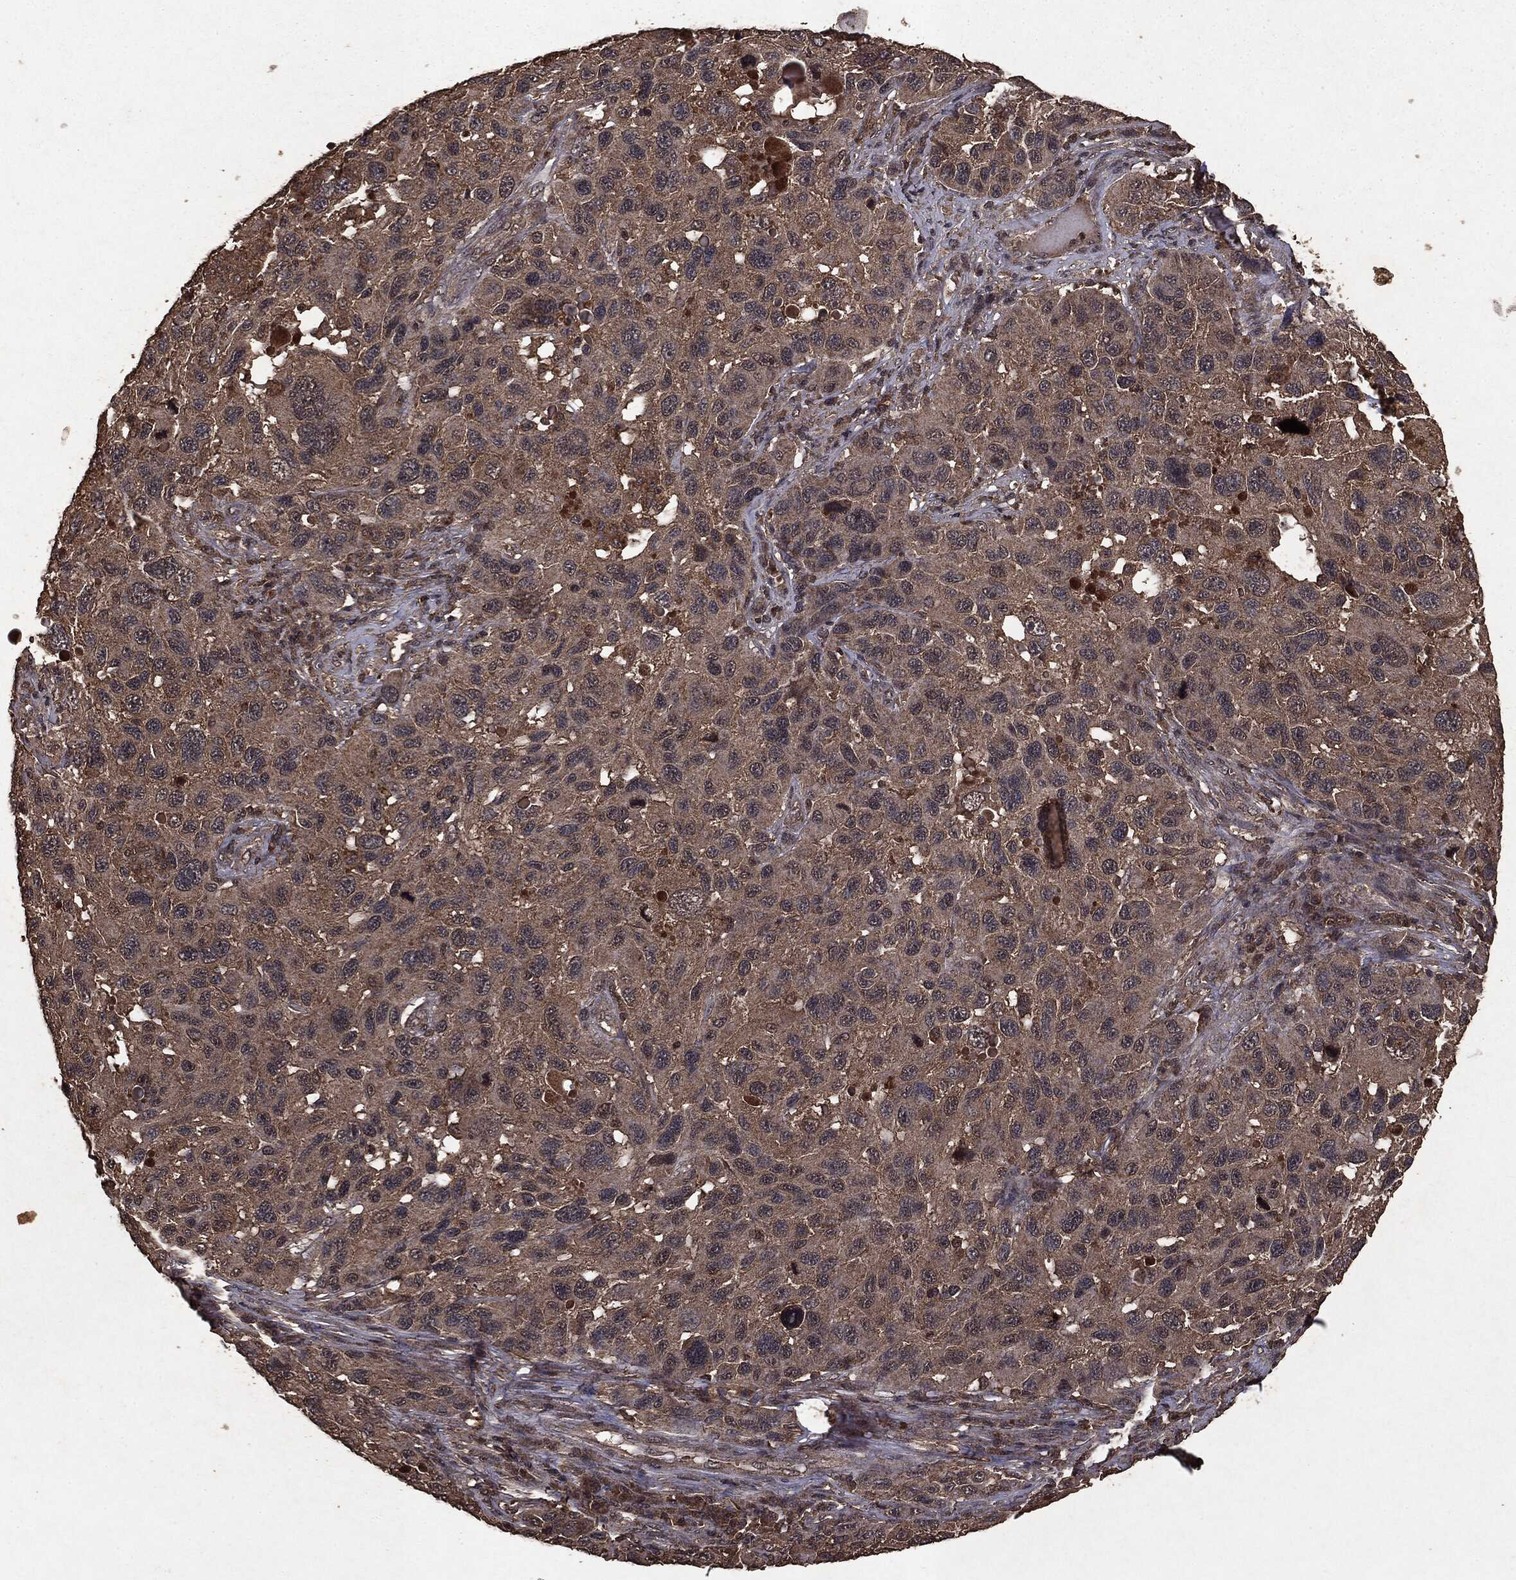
{"staining": {"intensity": "weak", "quantity": "25%-75%", "location": "cytoplasmic/membranous"}, "tissue": "melanoma", "cell_type": "Tumor cells", "image_type": "cancer", "snomed": [{"axis": "morphology", "description": "Malignant melanoma, NOS"}, {"axis": "topography", "description": "Skin"}], "caption": "Malignant melanoma stained with a protein marker displays weak staining in tumor cells.", "gene": "NME1", "patient": {"sex": "male", "age": 53}}